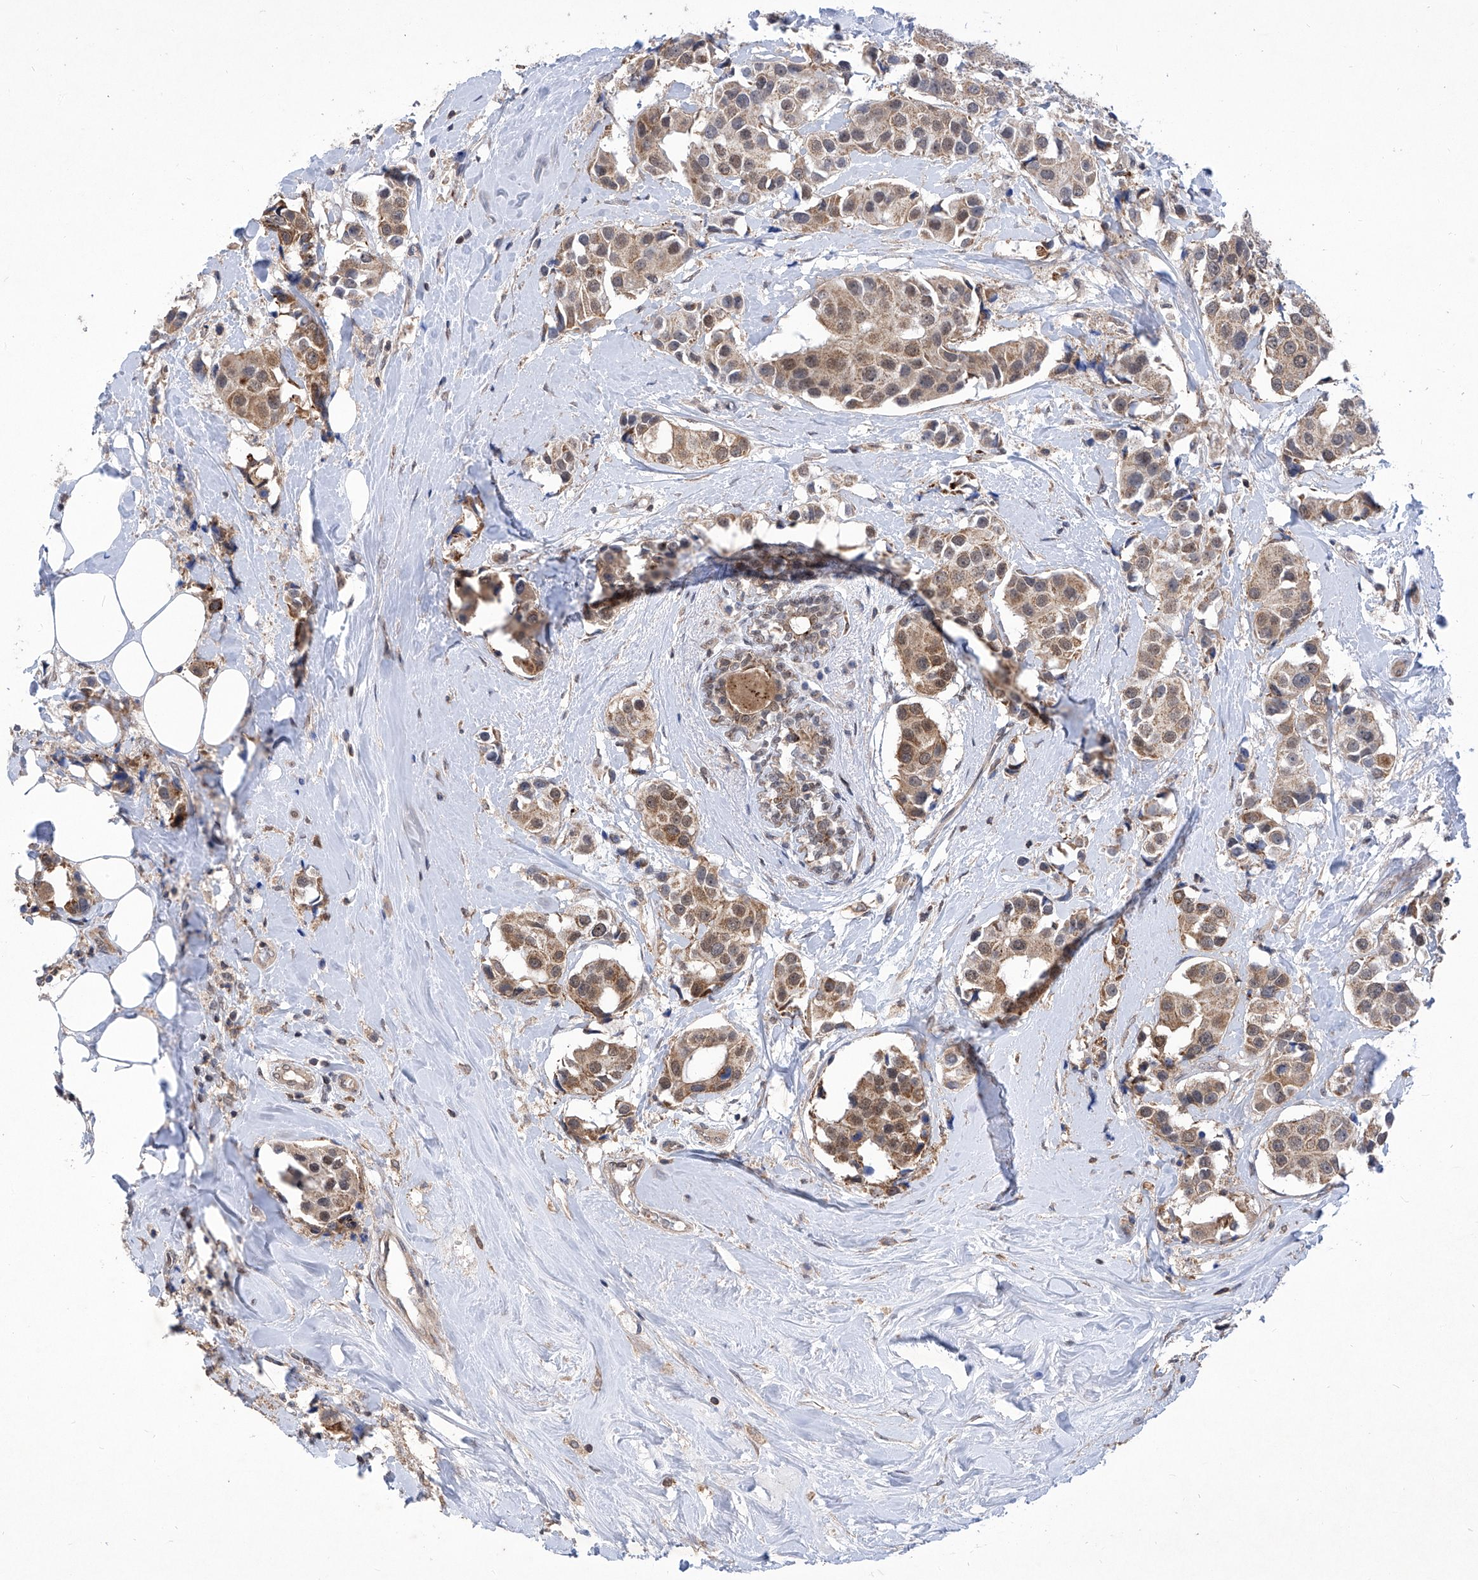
{"staining": {"intensity": "moderate", "quantity": ">75%", "location": "cytoplasmic/membranous"}, "tissue": "breast cancer", "cell_type": "Tumor cells", "image_type": "cancer", "snomed": [{"axis": "morphology", "description": "Normal tissue, NOS"}, {"axis": "morphology", "description": "Duct carcinoma"}, {"axis": "topography", "description": "Breast"}], "caption": "Protein expression analysis of breast intraductal carcinoma demonstrates moderate cytoplasmic/membranous staining in about >75% of tumor cells.", "gene": "KIFC2", "patient": {"sex": "female", "age": 39}}